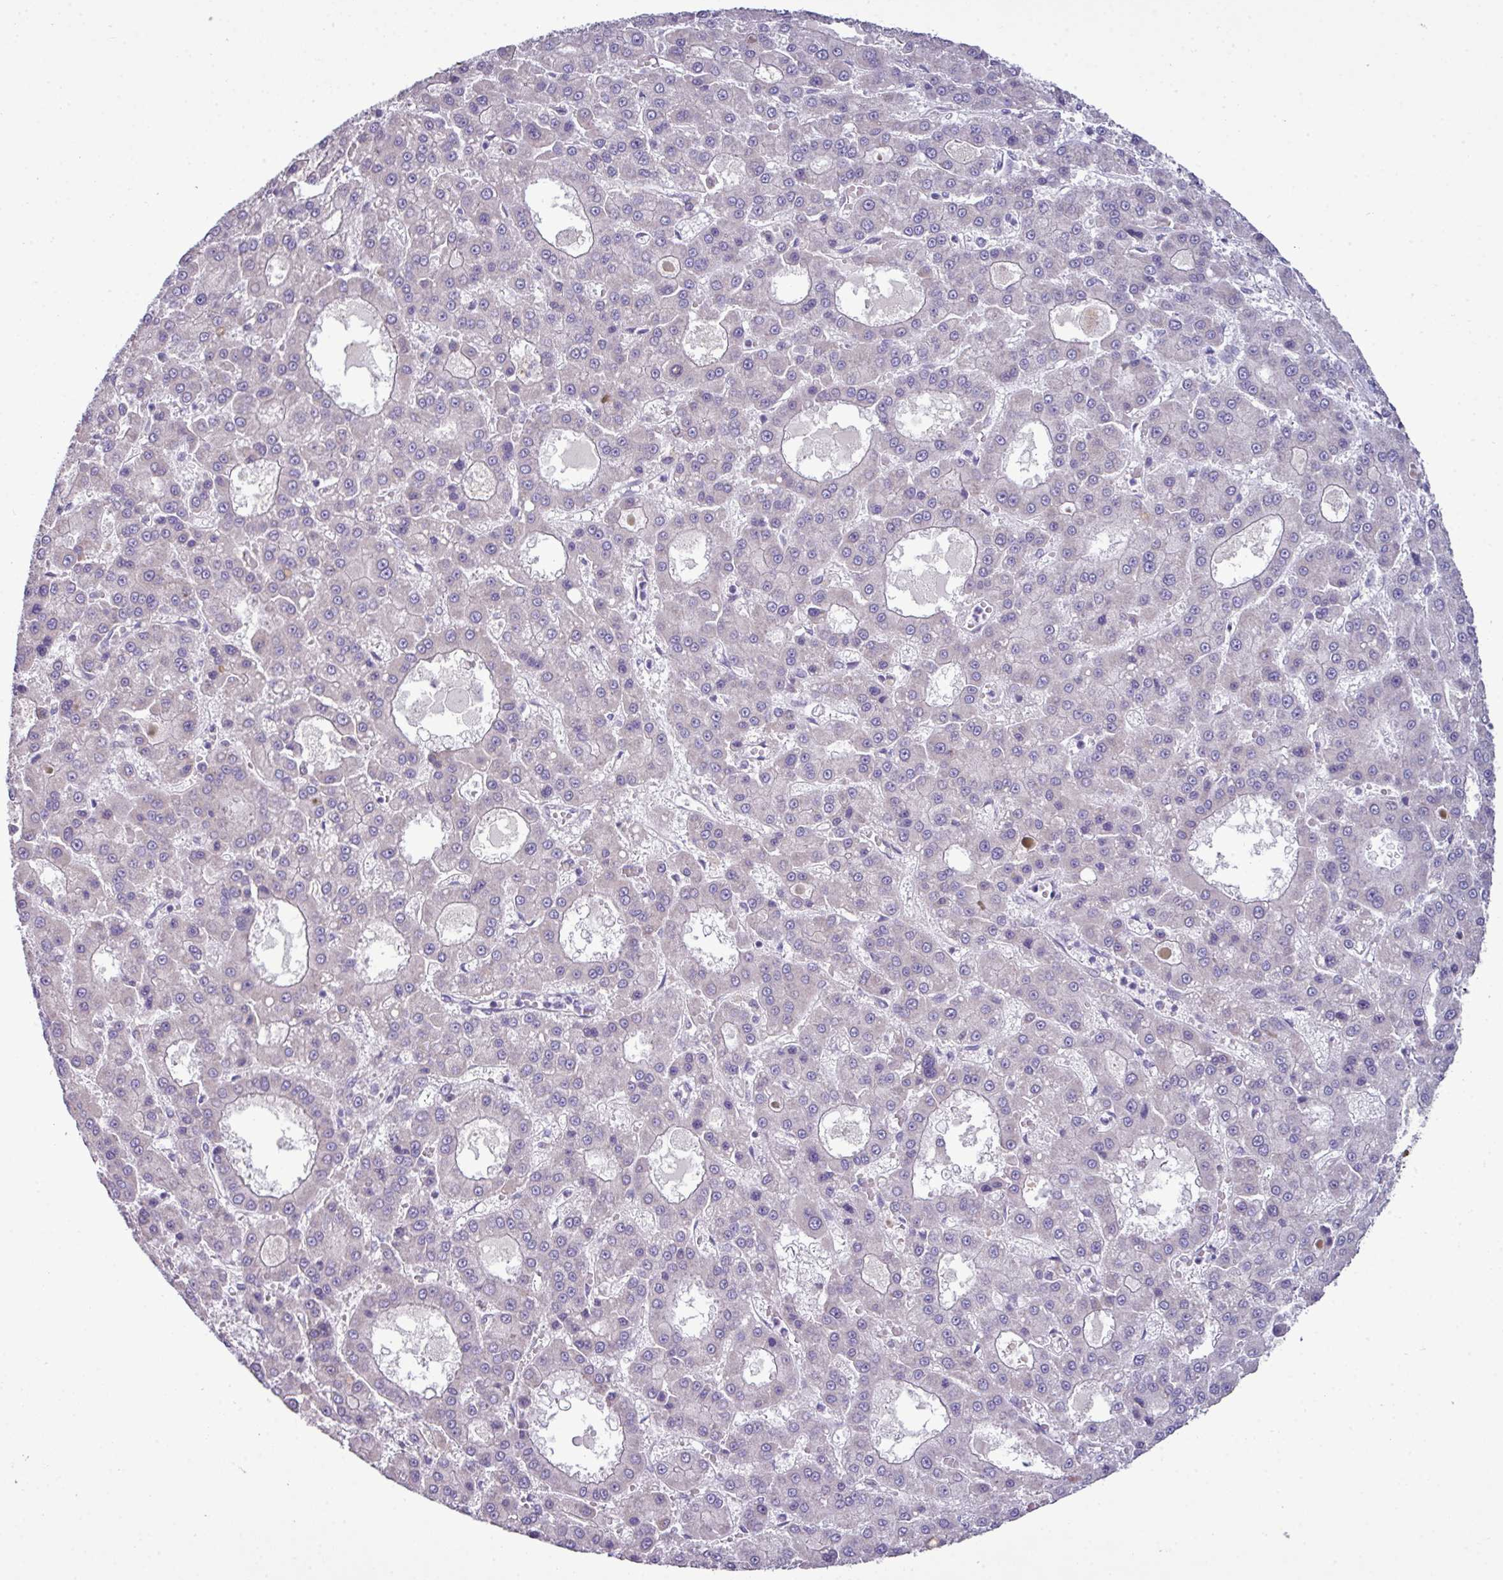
{"staining": {"intensity": "negative", "quantity": "none", "location": "none"}, "tissue": "liver cancer", "cell_type": "Tumor cells", "image_type": "cancer", "snomed": [{"axis": "morphology", "description": "Carcinoma, Hepatocellular, NOS"}, {"axis": "topography", "description": "Liver"}], "caption": "An immunohistochemistry histopathology image of liver cancer (hepatocellular carcinoma) is shown. There is no staining in tumor cells of liver cancer (hepatocellular carcinoma).", "gene": "AGAP5", "patient": {"sex": "male", "age": 70}}